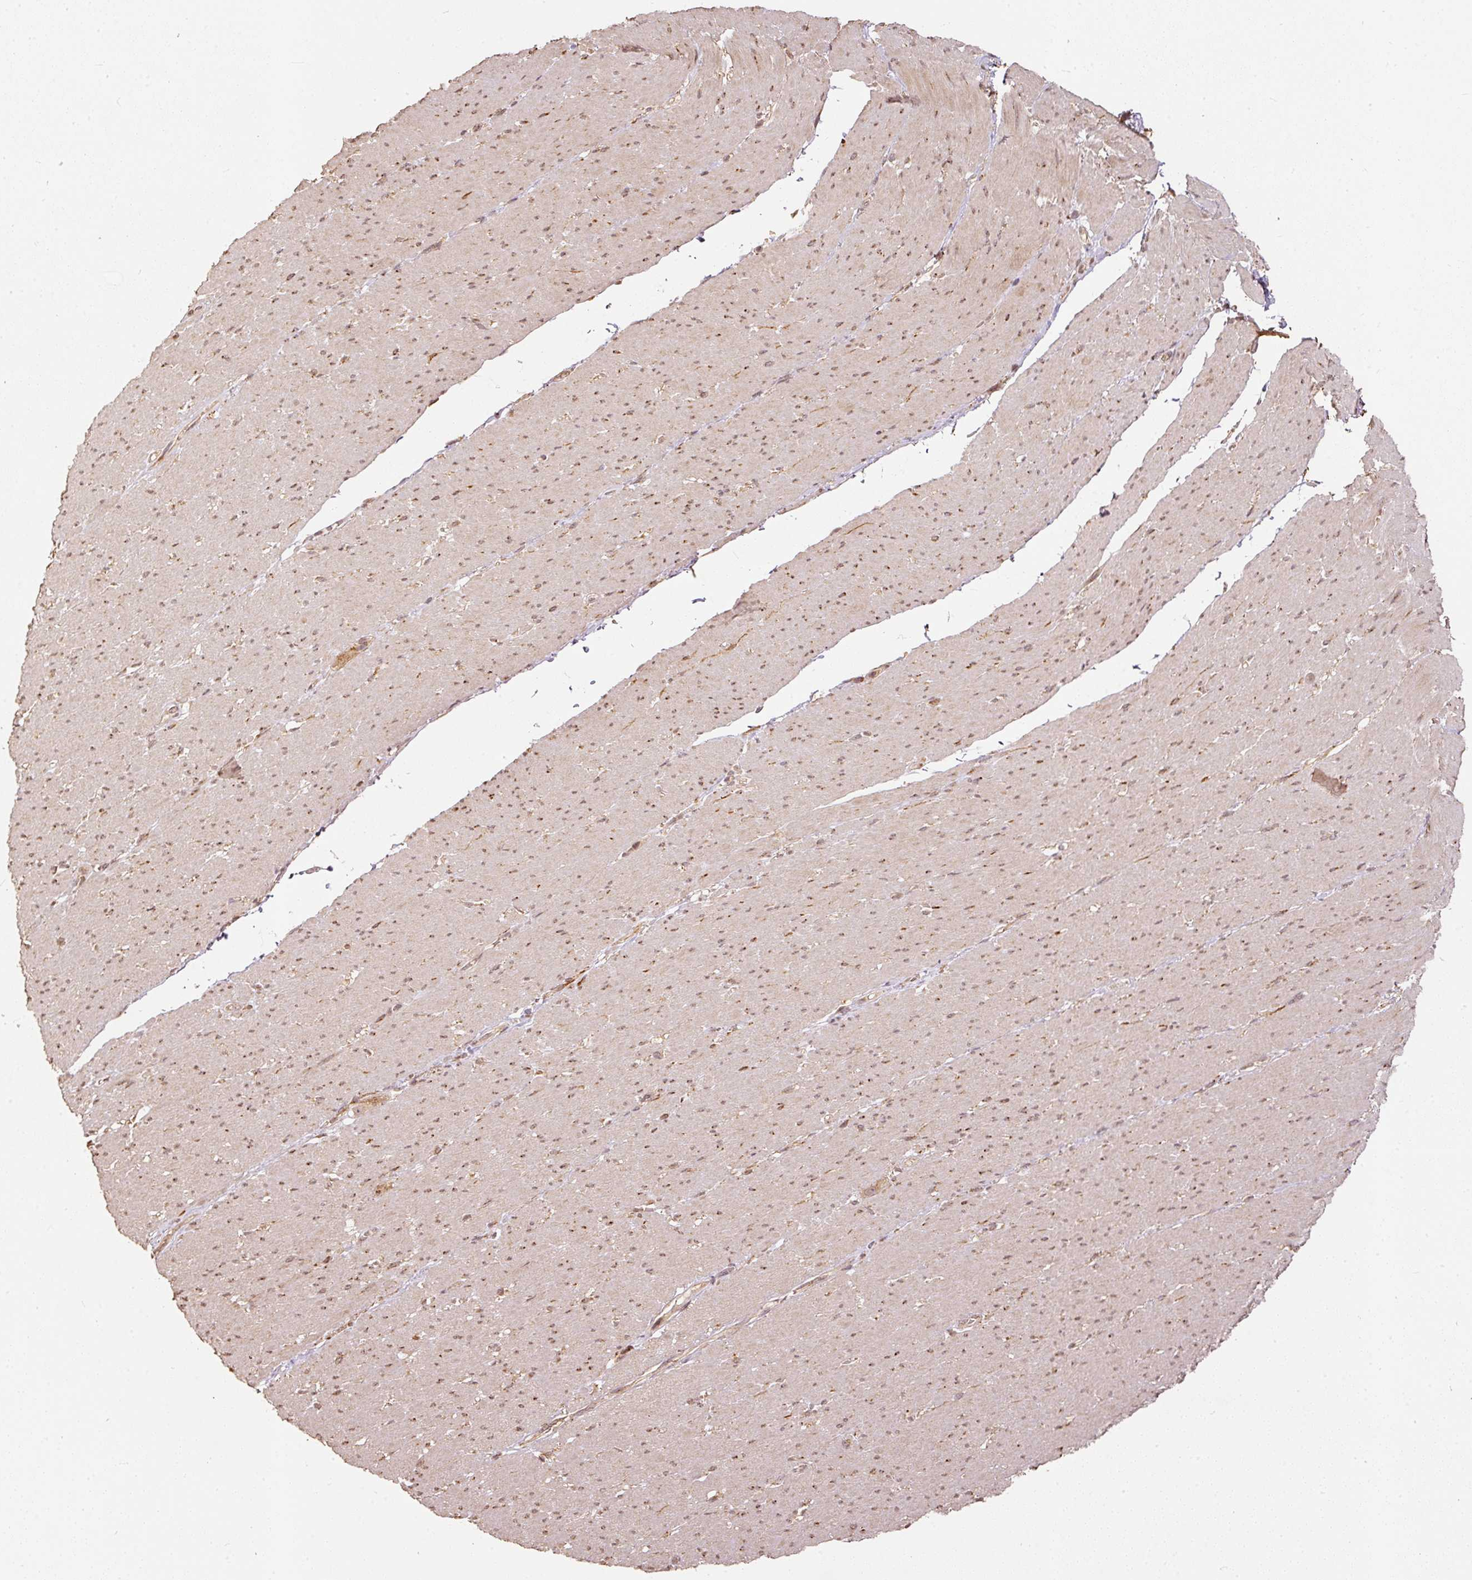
{"staining": {"intensity": "moderate", "quantity": ">75%", "location": "cytoplasmic/membranous"}, "tissue": "smooth muscle", "cell_type": "Smooth muscle cells", "image_type": "normal", "snomed": [{"axis": "morphology", "description": "Normal tissue, NOS"}, {"axis": "topography", "description": "Smooth muscle"}, {"axis": "topography", "description": "Rectum"}], "caption": "Normal smooth muscle displays moderate cytoplasmic/membranous staining in about >75% of smooth muscle cells (DAB IHC with brightfield microscopy, high magnification)..", "gene": "FUT8", "patient": {"sex": "male", "age": 53}}